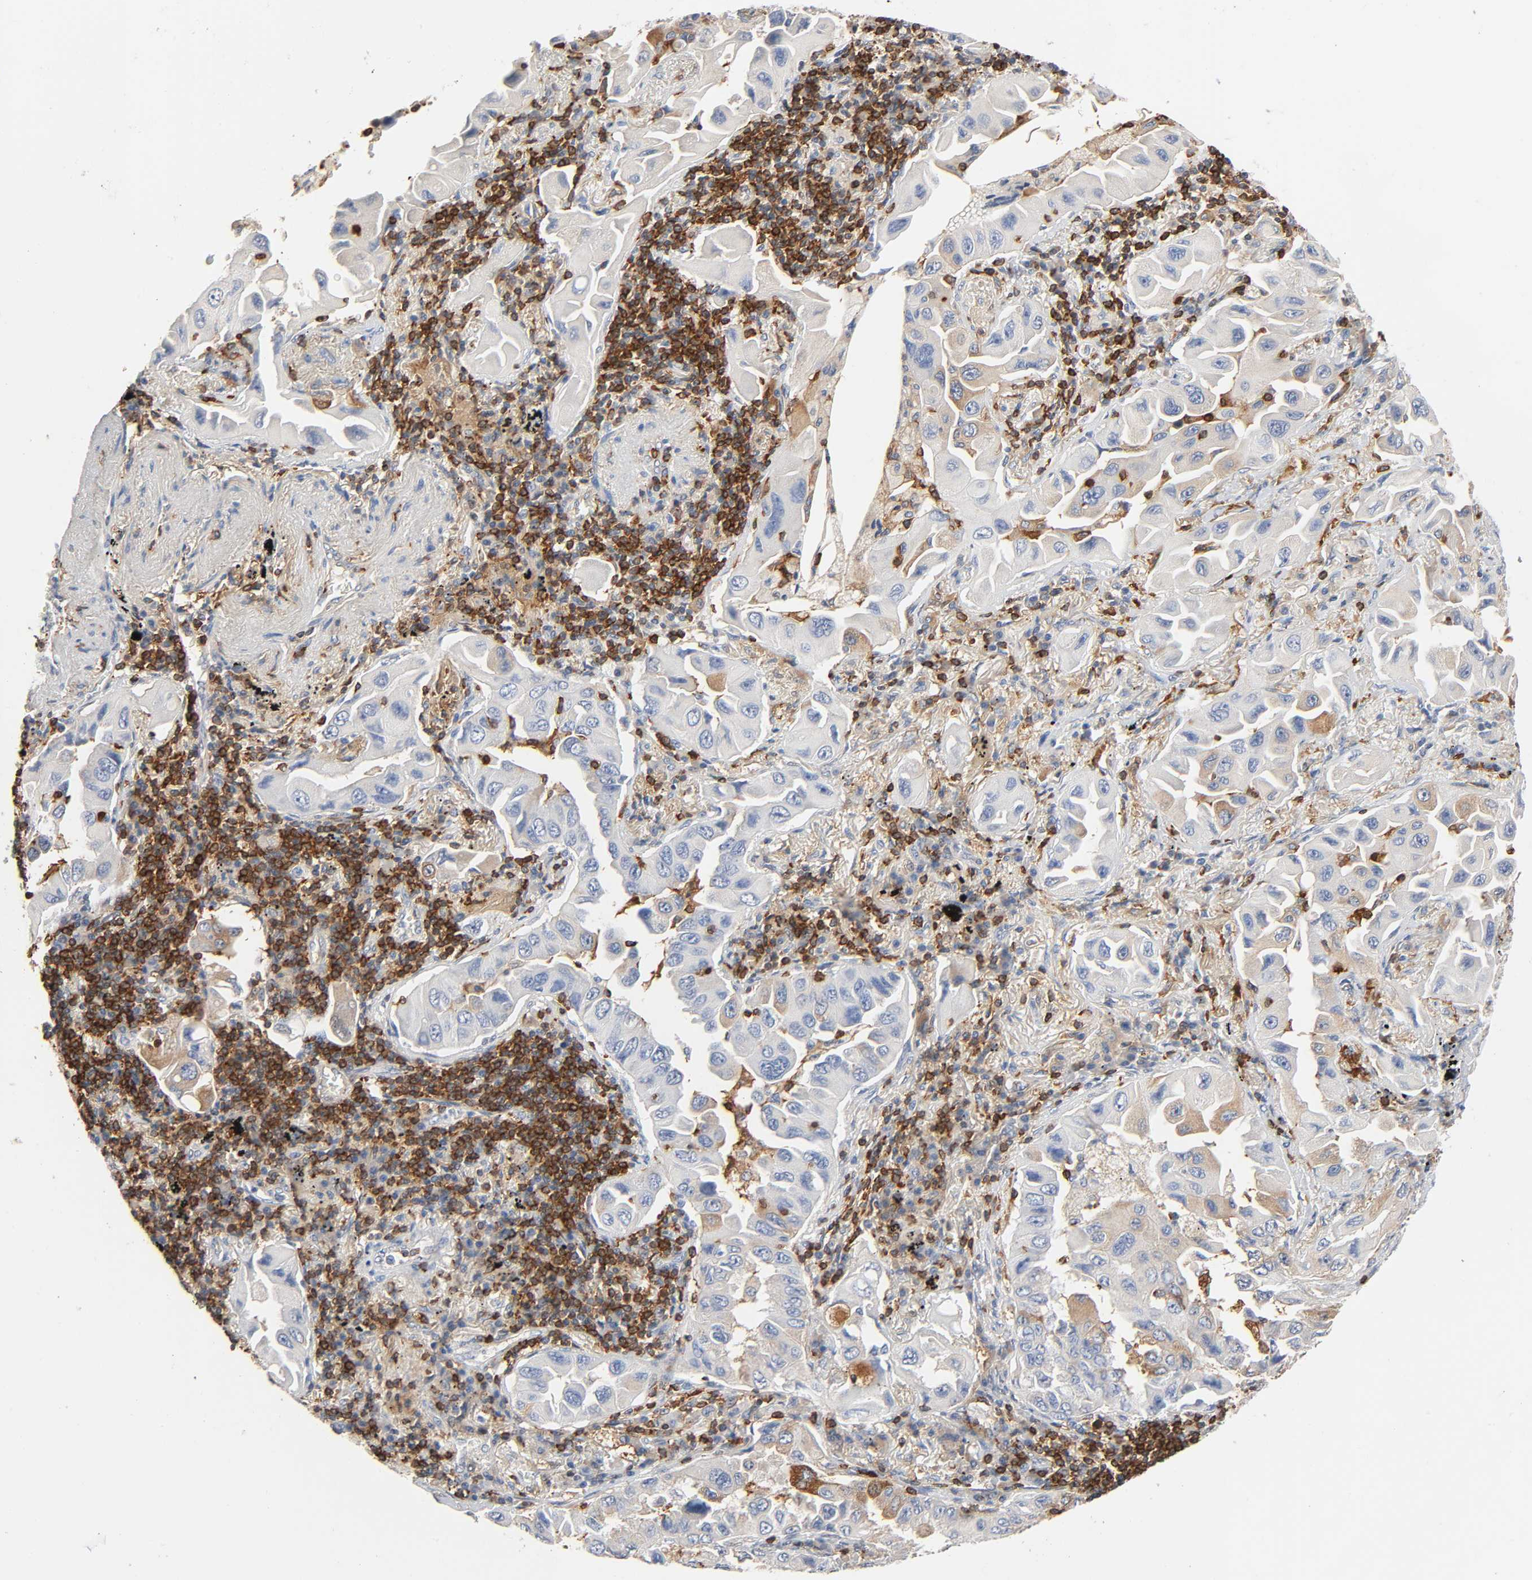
{"staining": {"intensity": "moderate", "quantity": "25%-75%", "location": "cytoplasmic/membranous"}, "tissue": "lung cancer", "cell_type": "Tumor cells", "image_type": "cancer", "snomed": [{"axis": "morphology", "description": "Adenocarcinoma, NOS"}, {"axis": "topography", "description": "Lung"}], "caption": "Protein expression by immunohistochemistry shows moderate cytoplasmic/membranous positivity in approximately 25%-75% of tumor cells in adenocarcinoma (lung).", "gene": "BIN1", "patient": {"sex": "female", "age": 65}}